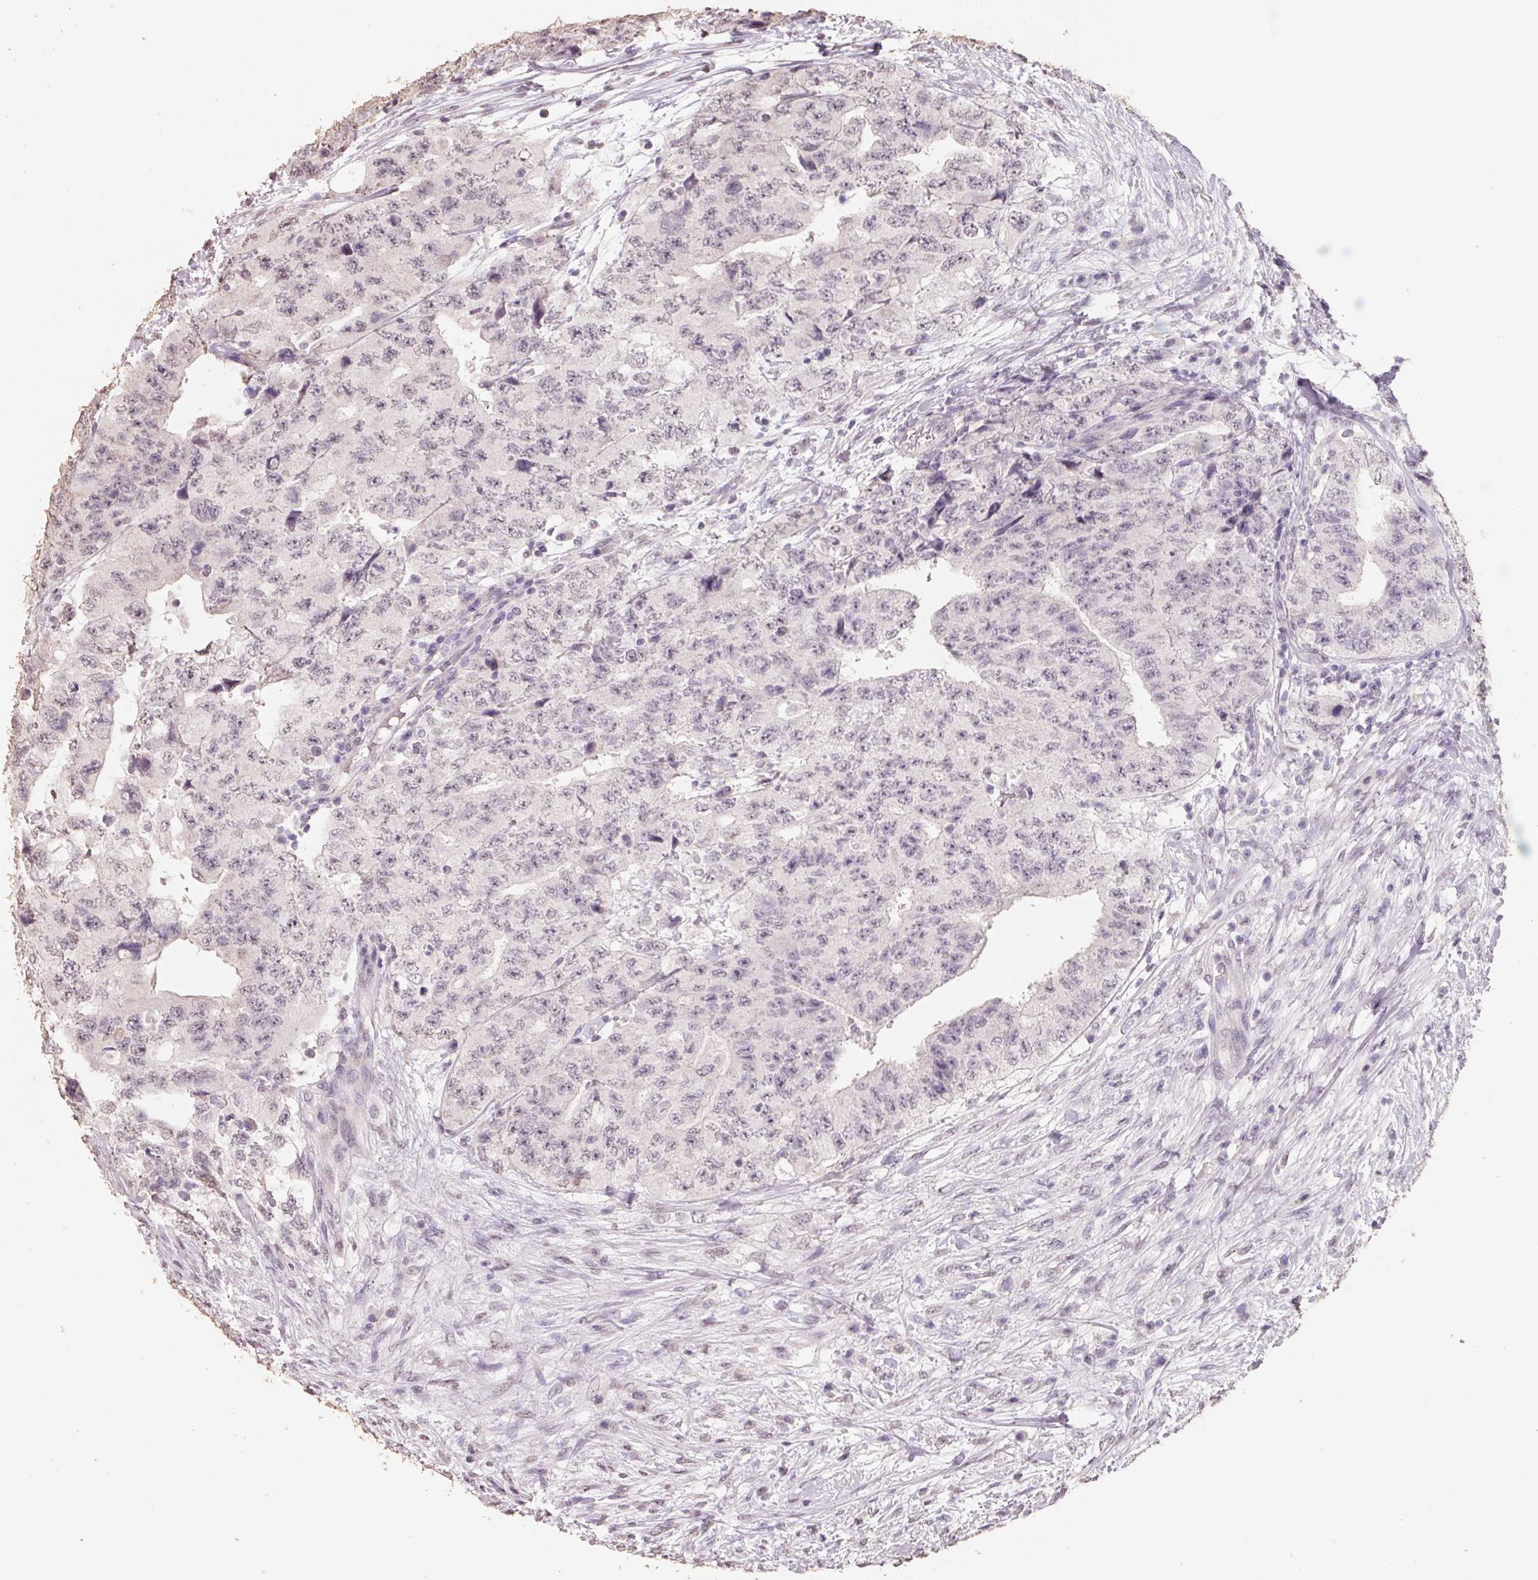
{"staining": {"intensity": "negative", "quantity": "none", "location": "none"}, "tissue": "testis cancer", "cell_type": "Tumor cells", "image_type": "cancer", "snomed": [{"axis": "morphology", "description": "Carcinoma, Embryonal, NOS"}, {"axis": "topography", "description": "Testis"}], "caption": "Immunohistochemical staining of embryonal carcinoma (testis) reveals no significant positivity in tumor cells.", "gene": "FTCD", "patient": {"sex": "male", "age": 24}}